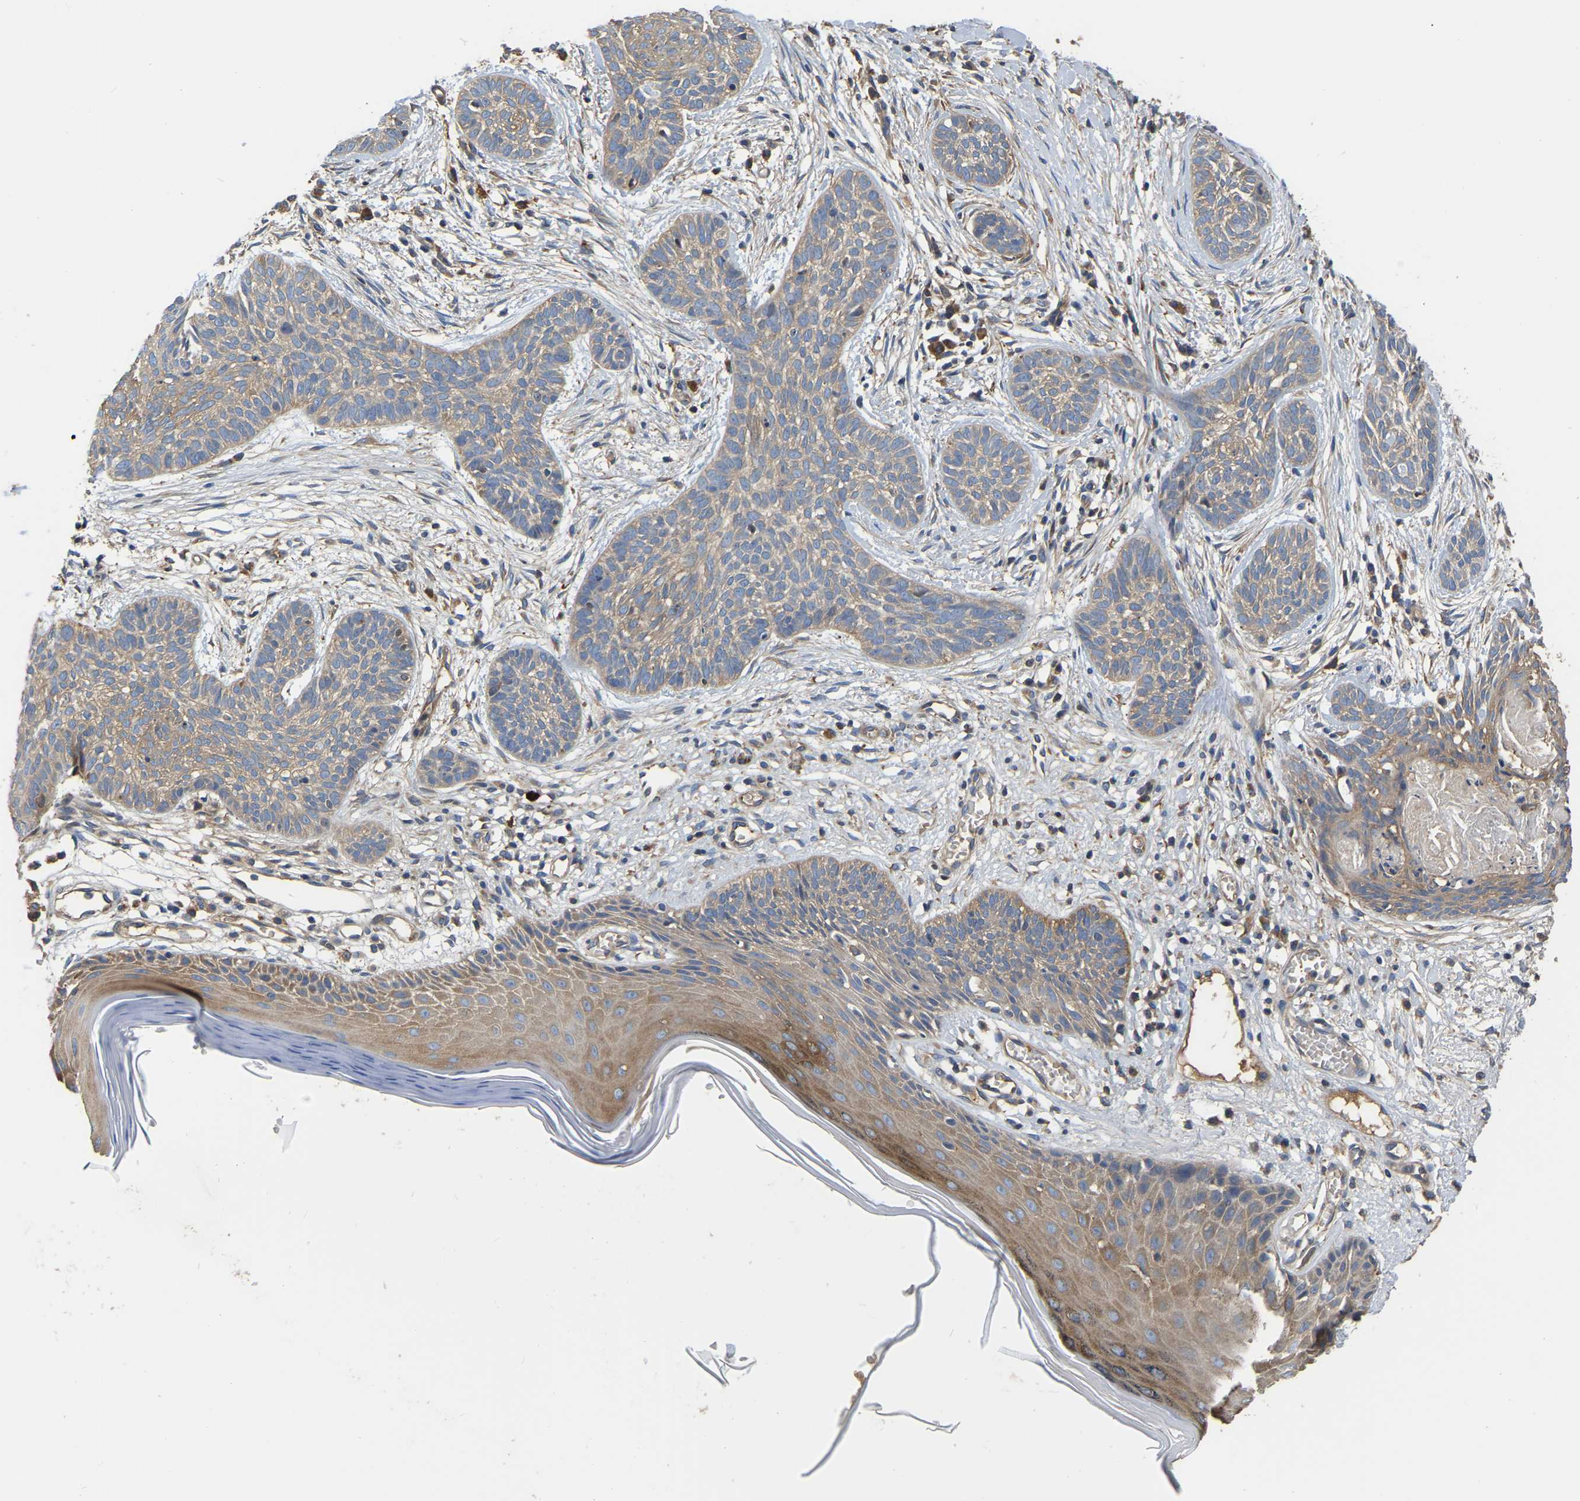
{"staining": {"intensity": "weak", "quantity": ">75%", "location": "cytoplasmic/membranous"}, "tissue": "skin cancer", "cell_type": "Tumor cells", "image_type": "cancer", "snomed": [{"axis": "morphology", "description": "Basal cell carcinoma"}, {"axis": "topography", "description": "Skin"}], "caption": "A high-resolution photomicrograph shows immunohistochemistry (IHC) staining of skin basal cell carcinoma, which demonstrates weak cytoplasmic/membranous positivity in about >75% of tumor cells. (Stains: DAB in brown, nuclei in blue, Microscopy: brightfield microscopy at high magnification).", "gene": "GARS1", "patient": {"sex": "female", "age": 59}}